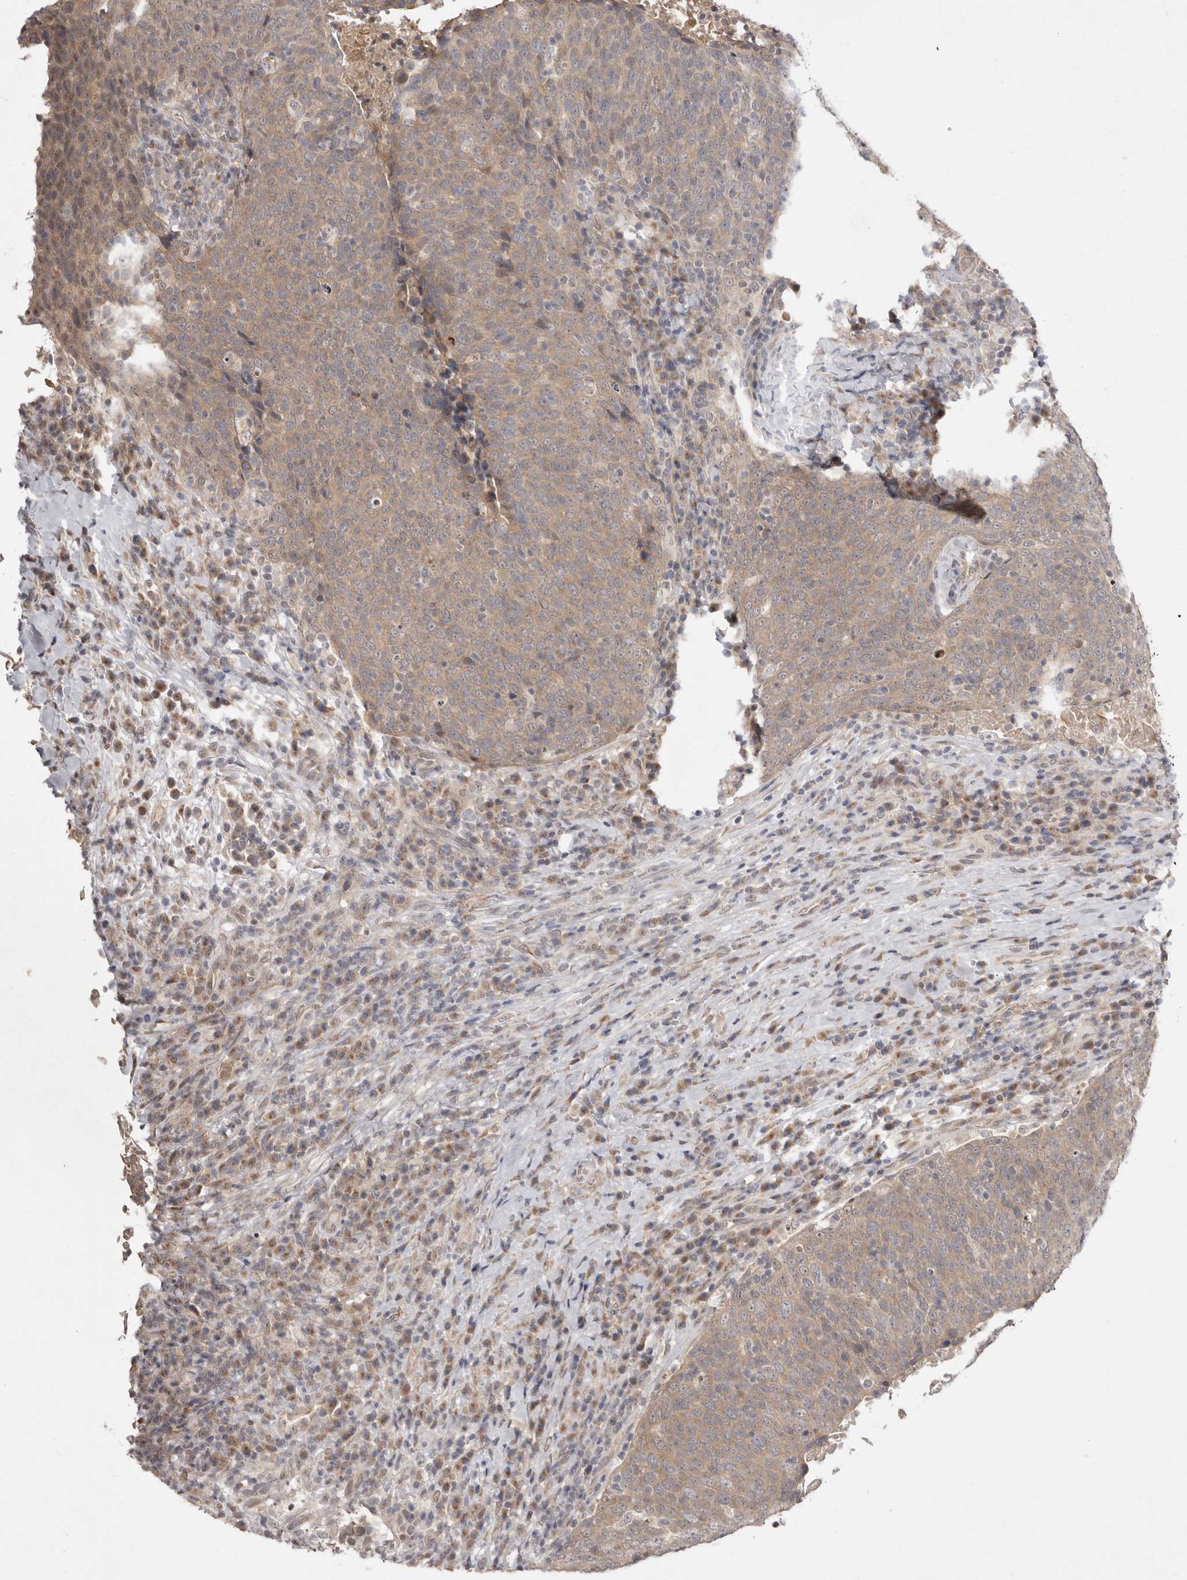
{"staining": {"intensity": "weak", "quantity": ">75%", "location": "cytoplasmic/membranous"}, "tissue": "head and neck cancer", "cell_type": "Tumor cells", "image_type": "cancer", "snomed": [{"axis": "morphology", "description": "Squamous cell carcinoma, NOS"}, {"axis": "morphology", "description": "Squamous cell carcinoma, metastatic, NOS"}, {"axis": "topography", "description": "Lymph node"}, {"axis": "topography", "description": "Head-Neck"}], "caption": "Human metastatic squamous cell carcinoma (head and neck) stained for a protein (brown) reveals weak cytoplasmic/membranous positive positivity in about >75% of tumor cells.", "gene": "NSUN4", "patient": {"sex": "male", "age": 62}}